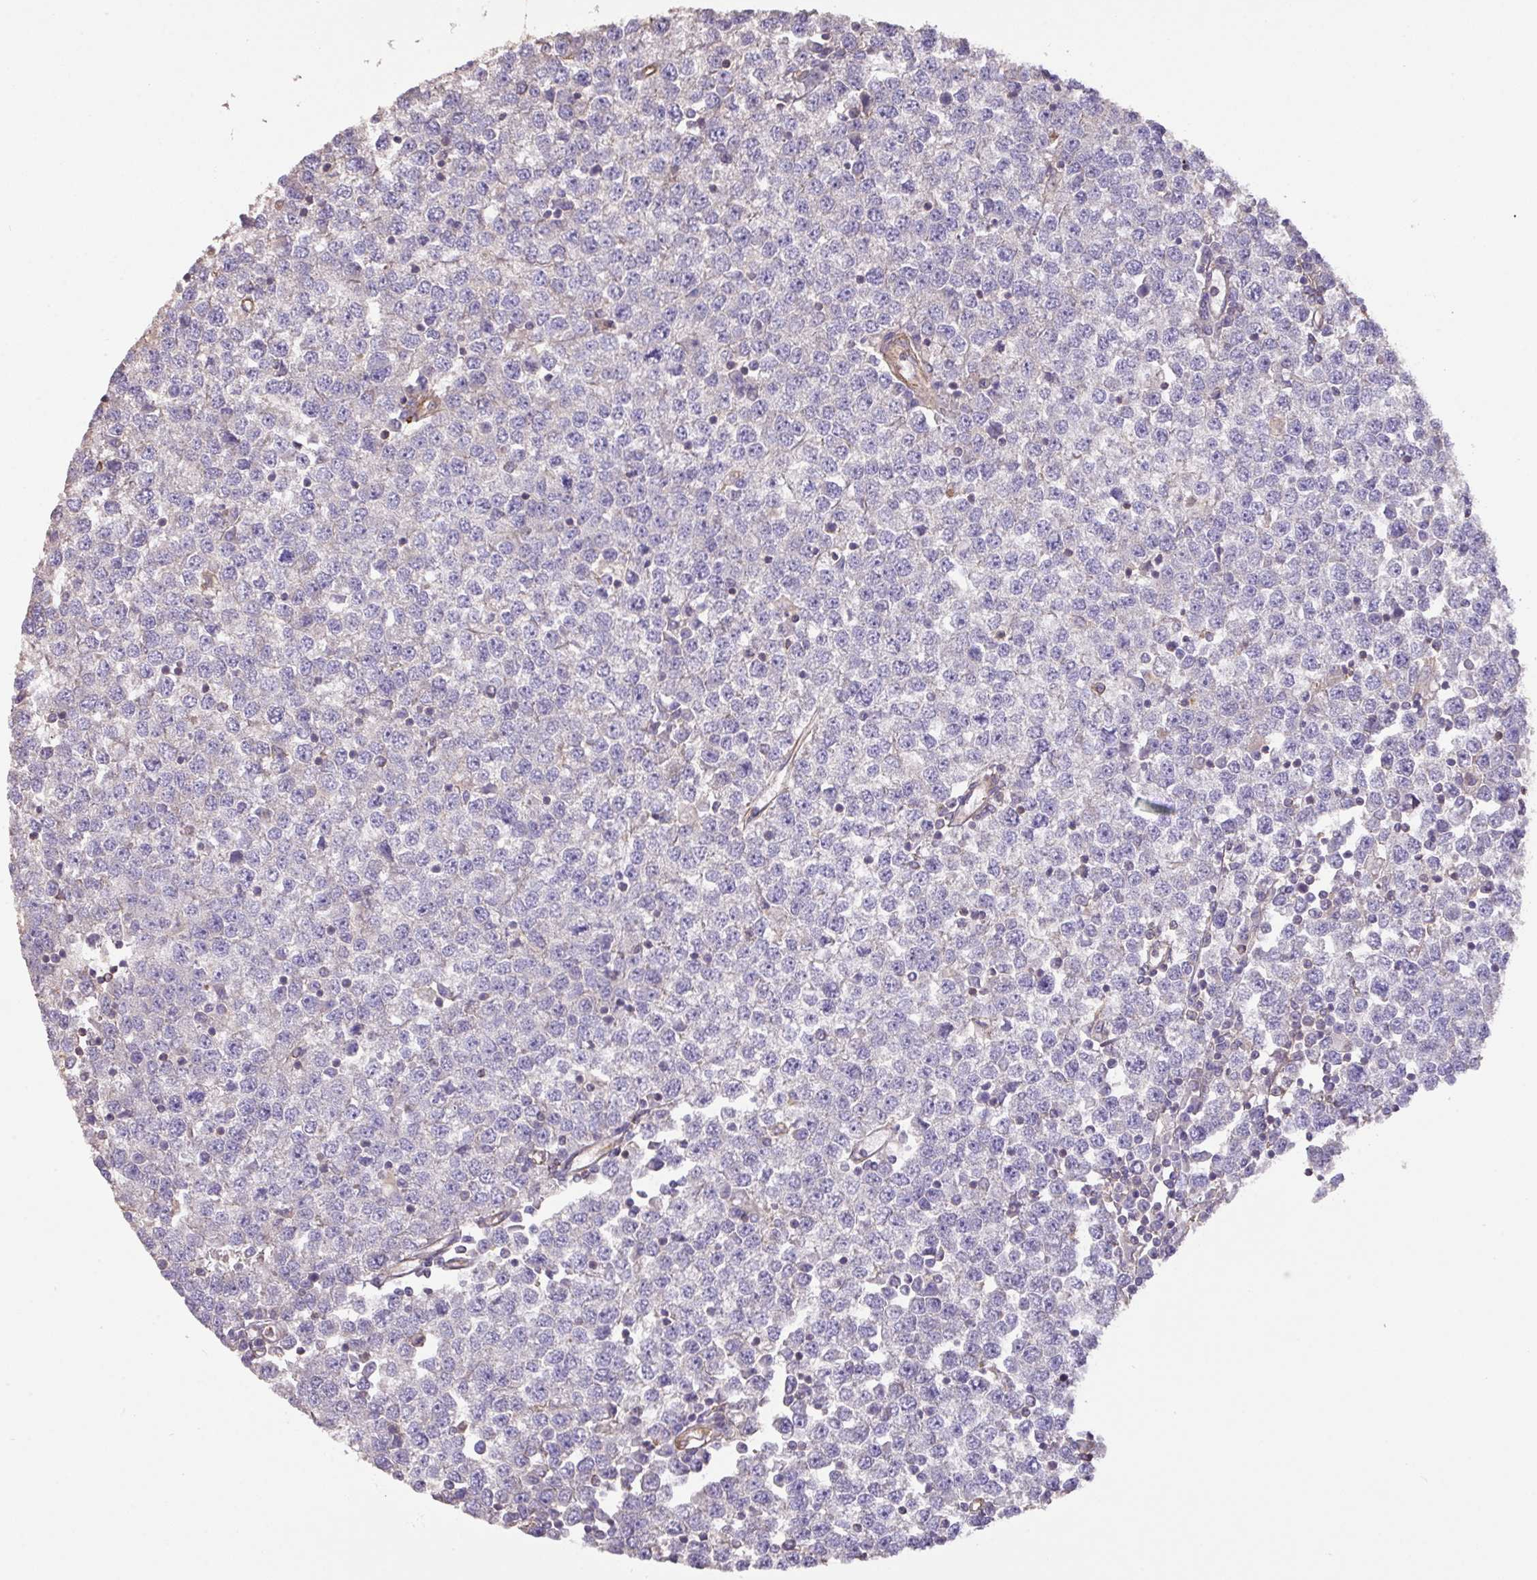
{"staining": {"intensity": "negative", "quantity": "none", "location": "none"}, "tissue": "testis cancer", "cell_type": "Tumor cells", "image_type": "cancer", "snomed": [{"axis": "morphology", "description": "Seminoma, NOS"}, {"axis": "topography", "description": "Testis"}], "caption": "DAB immunohistochemical staining of testis cancer (seminoma) reveals no significant expression in tumor cells. (DAB (3,3'-diaminobenzidine) immunohistochemistry (IHC), high magnification).", "gene": "CALML4", "patient": {"sex": "male", "age": 65}}